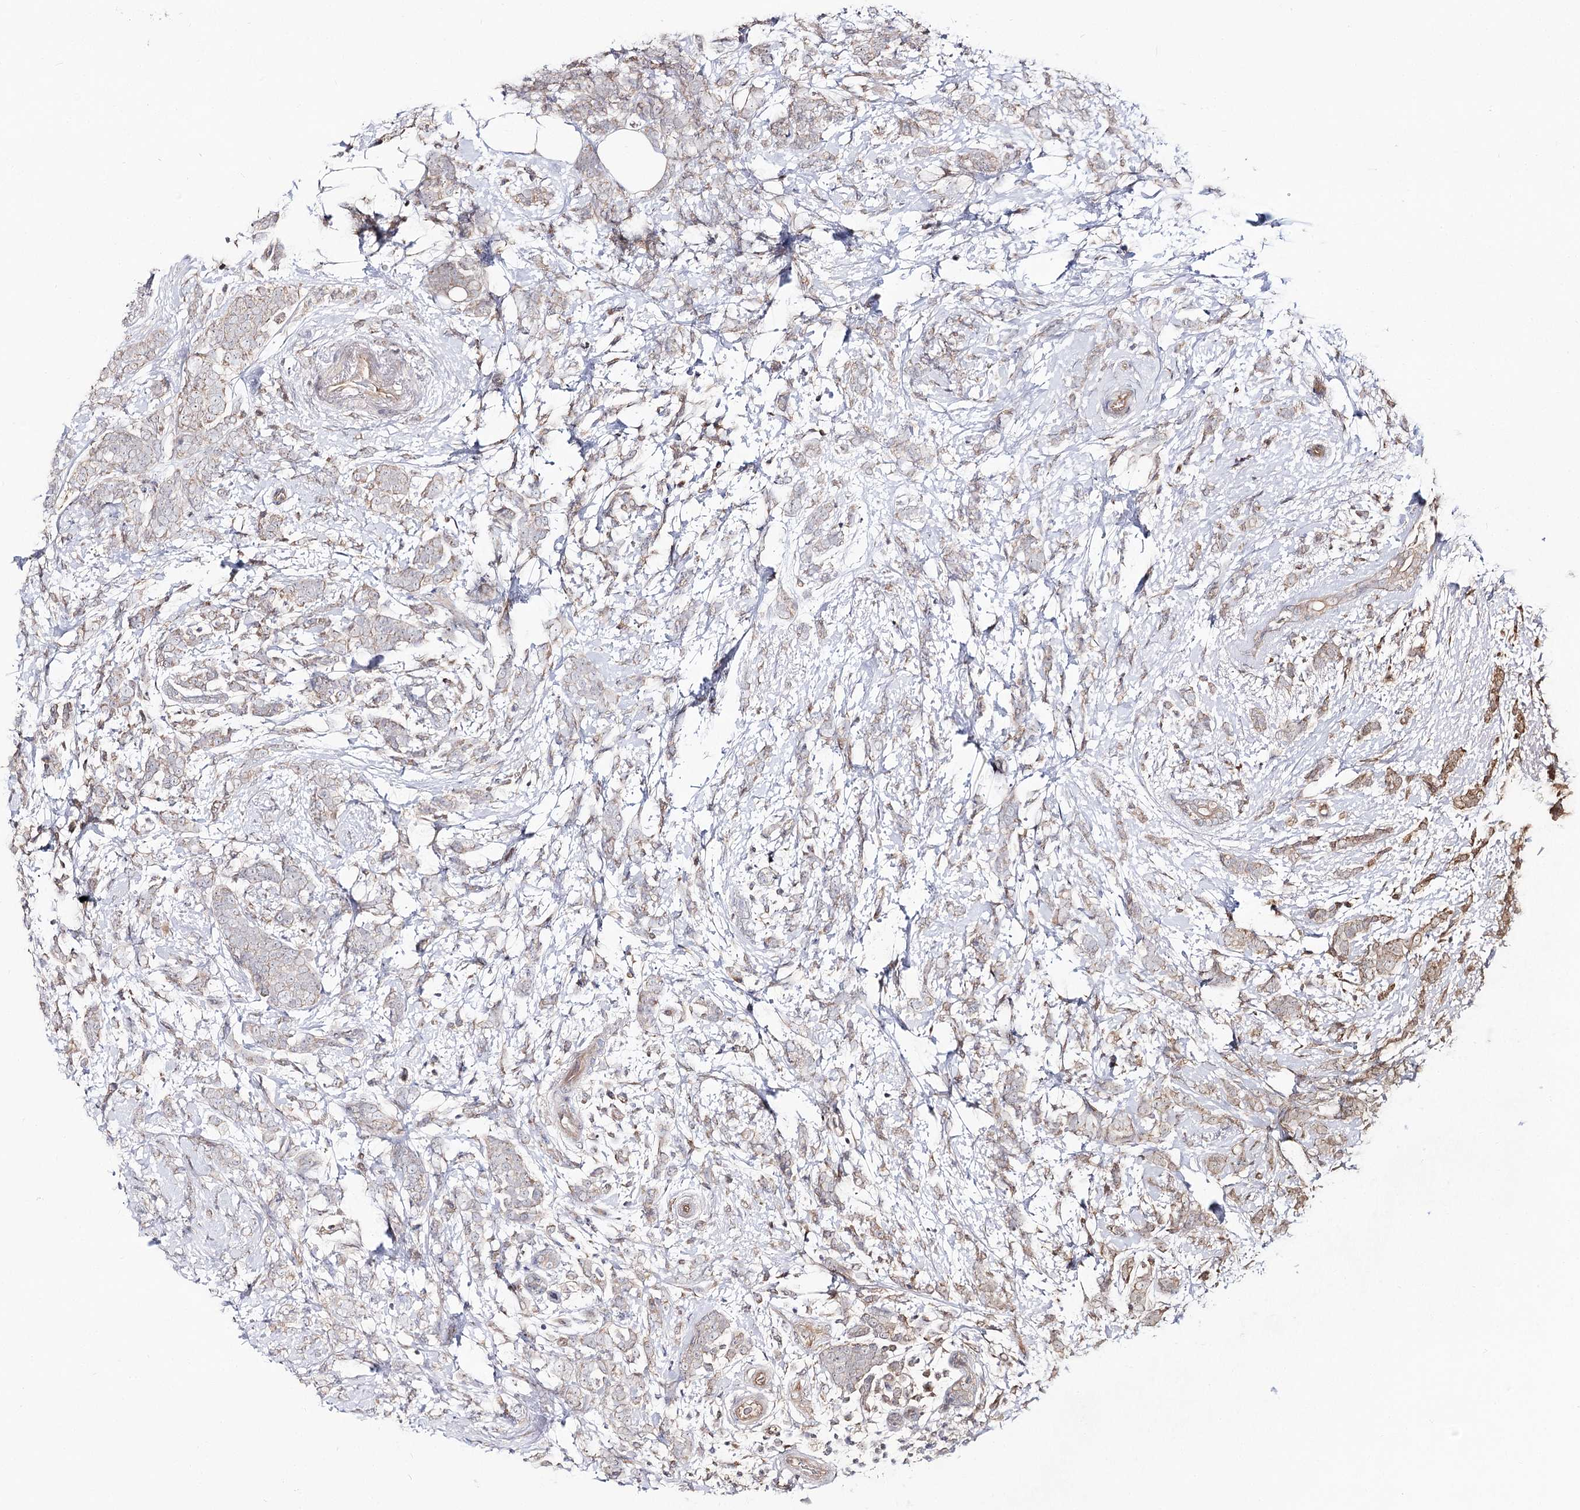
{"staining": {"intensity": "weak", "quantity": ">75%", "location": "cytoplasmic/membranous"}, "tissue": "breast cancer", "cell_type": "Tumor cells", "image_type": "cancer", "snomed": [{"axis": "morphology", "description": "Lobular carcinoma"}, {"axis": "topography", "description": "Breast"}], "caption": "Tumor cells exhibit low levels of weak cytoplasmic/membranous expression in about >75% of cells in breast lobular carcinoma. The staining was performed using DAB (3,3'-diaminobenzidine) to visualize the protein expression in brown, while the nuclei were stained in blue with hematoxylin (Magnification: 20x).", "gene": "C11orf80", "patient": {"sex": "female", "age": 58}}